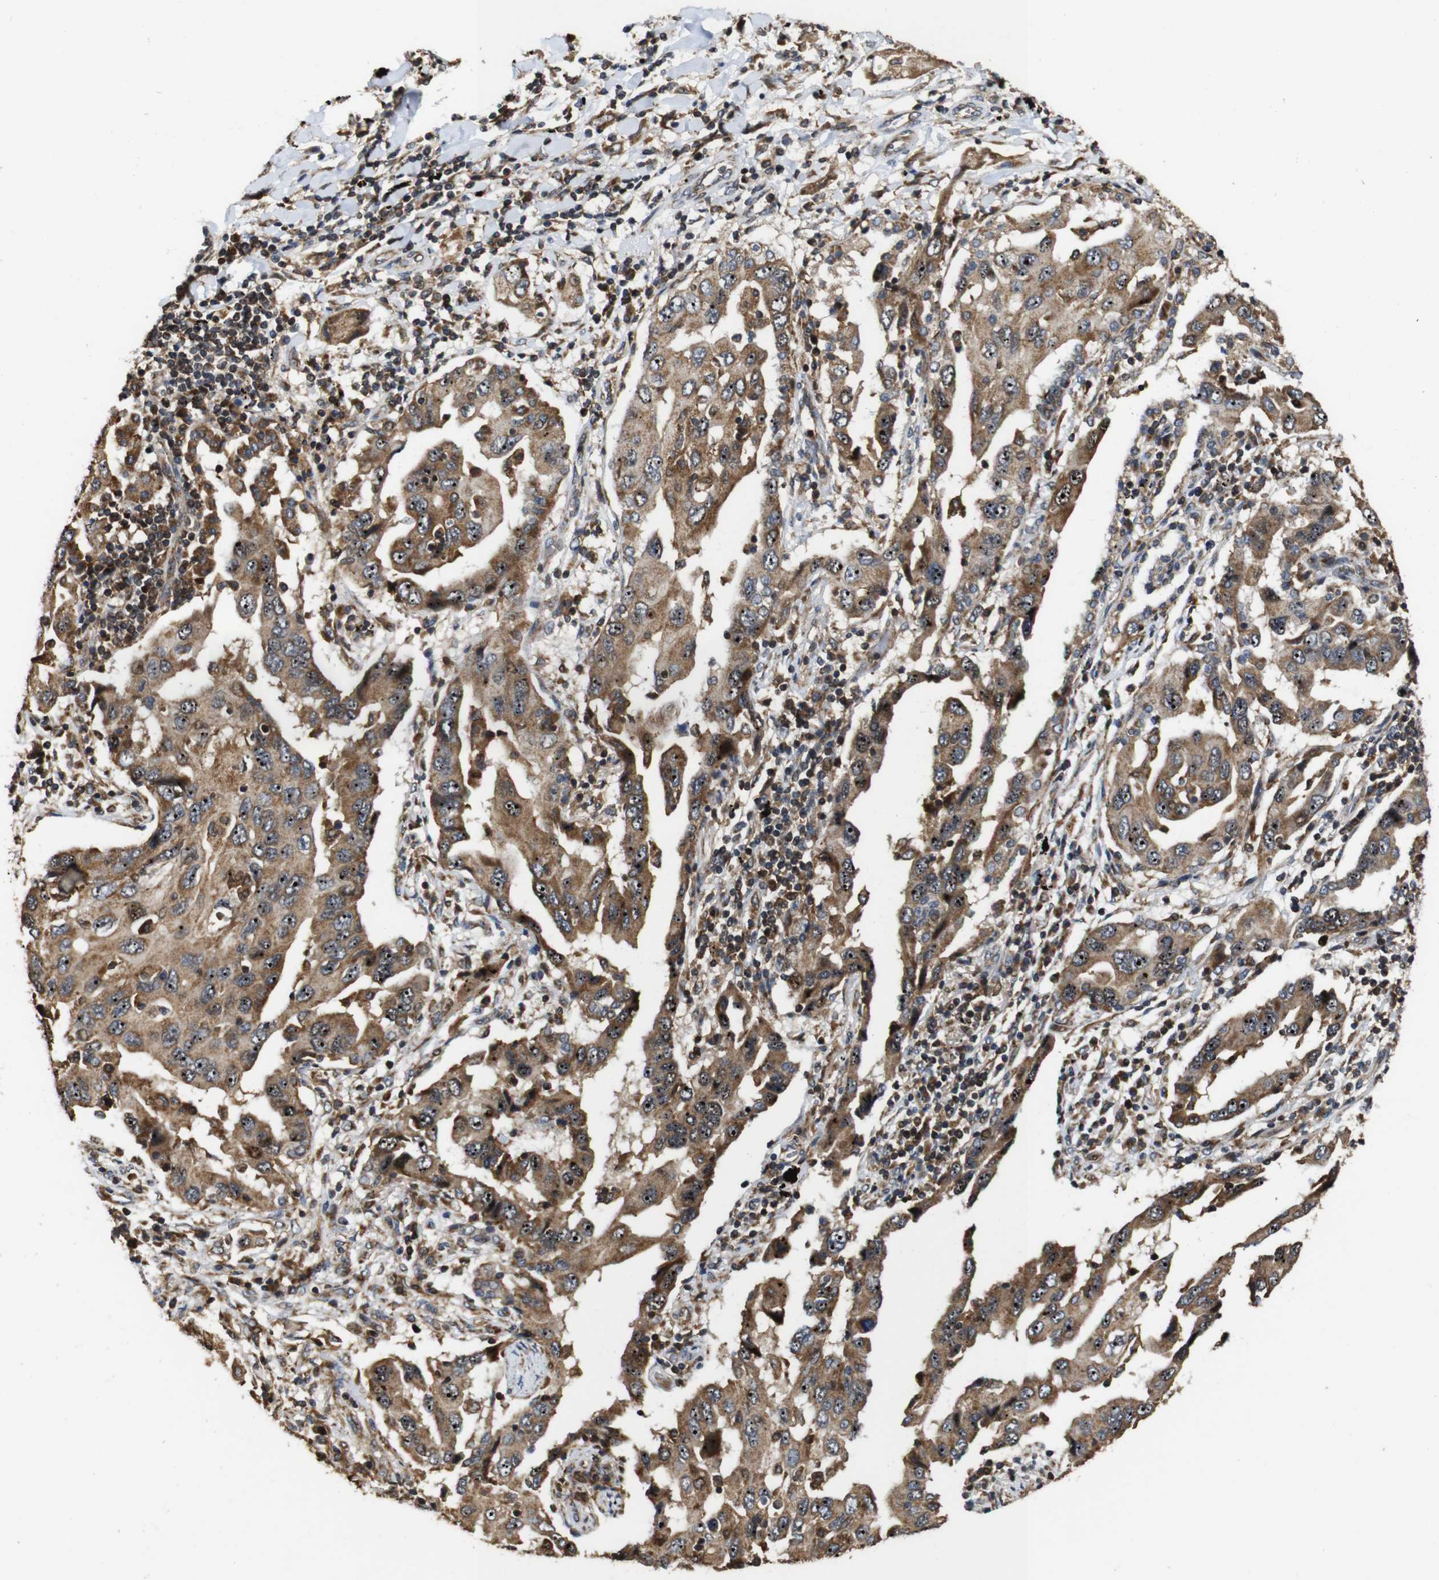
{"staining": {"intensity": "moderate", "quantity": ">75%", "location": "cytoplasmic/membranous"}, "tissue": "lung cancer", "cell_type": "Tumor cells", "image_type": "cancer", "snomed": [{"axis": "morphology", "description": "Adenocarcinoma, NOS"}, {"axis": "topography", "description": "Lung"}], "caption": "Protein expression analysis of adenocarcinoma (lung) demonstrates moderate cytoplasmic/membranous positivity in approximately >75% of tumor cells.", "gene": "SNN", "patient": {"sex": "female", "age": 65}}